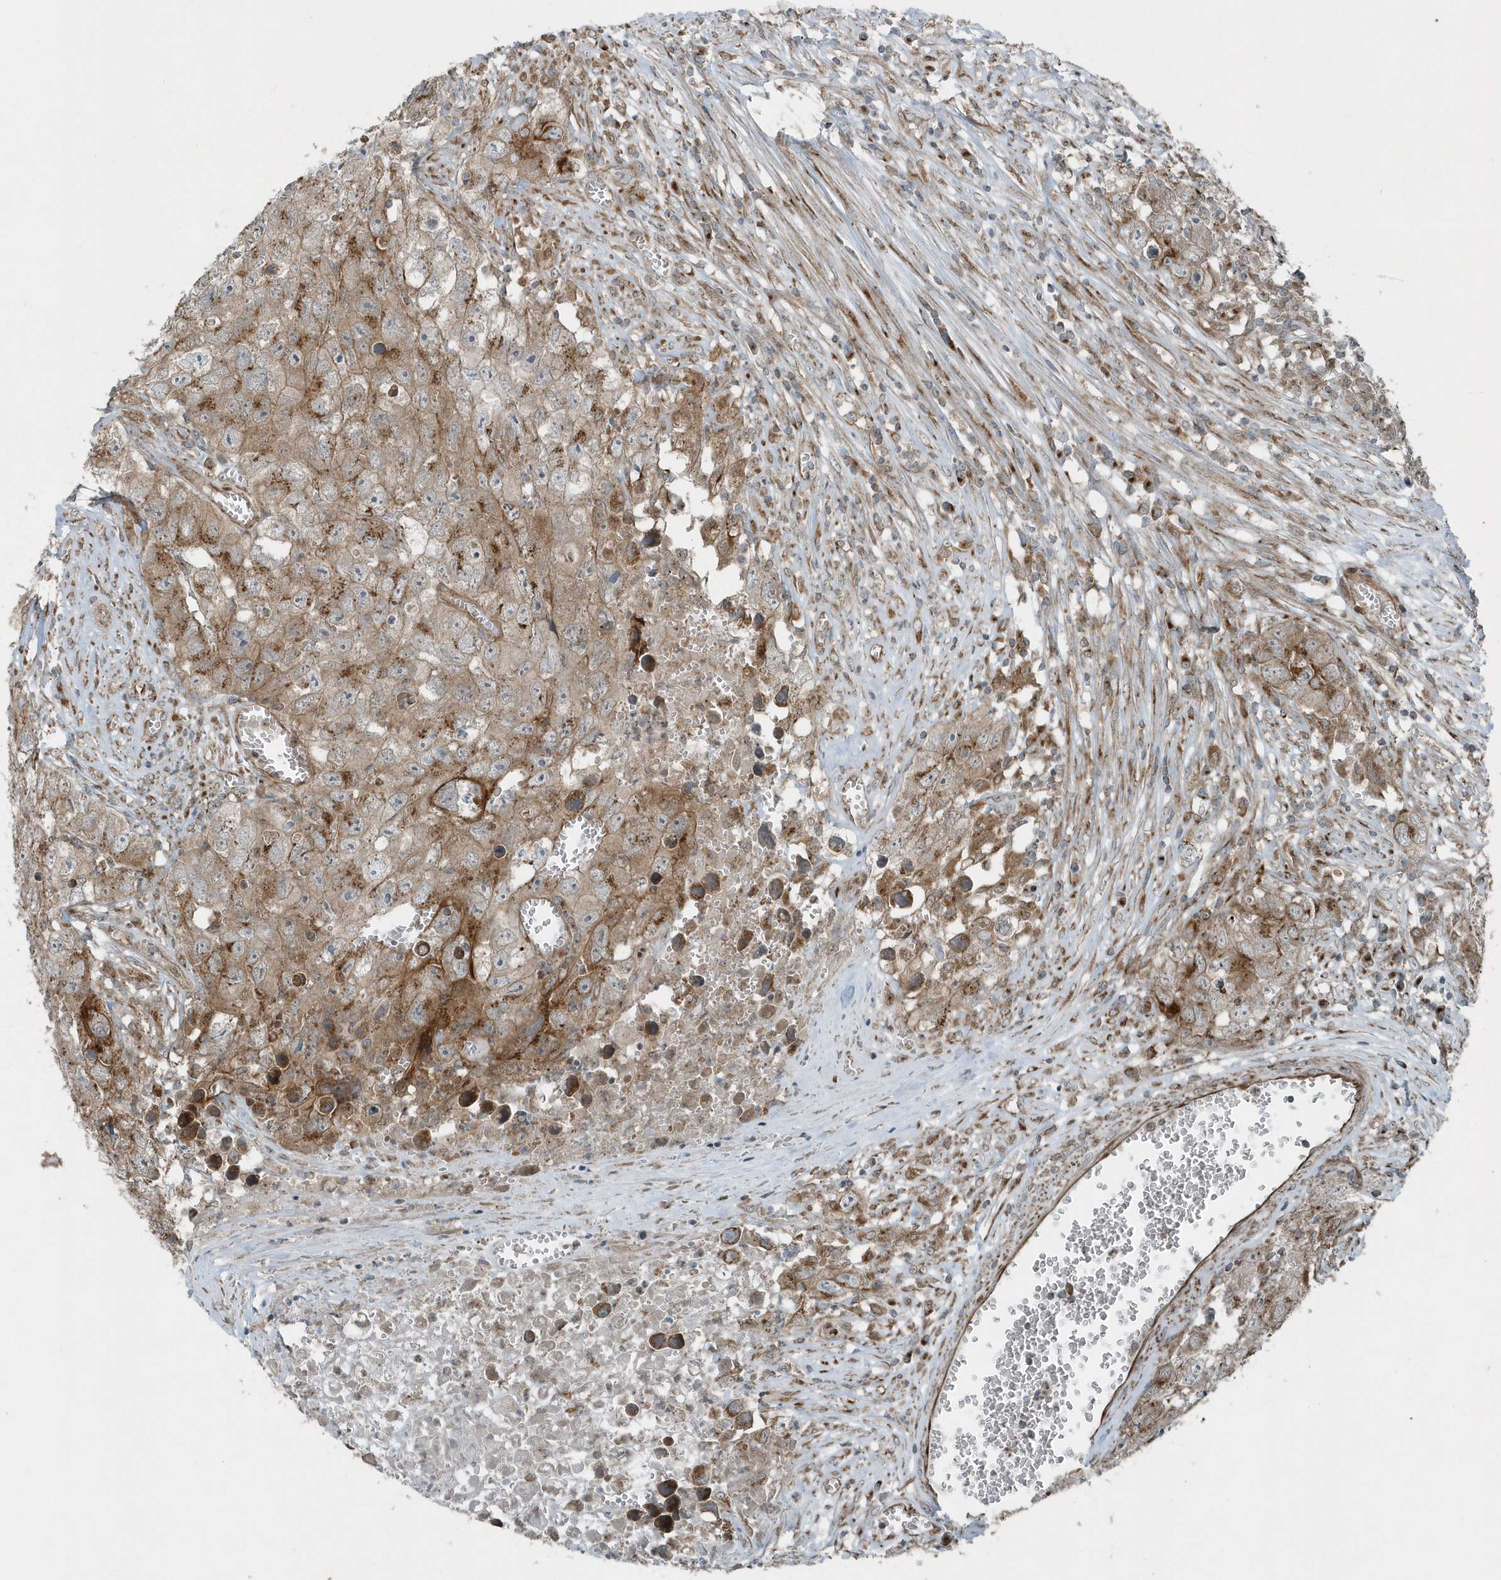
{"staining": {"intensity": "moderate", "quantity": "<25%", "location": "cytoplasmic/membranous"}, "tissue": "testis cancer", "cell_type": "Tumor cells", "image_type": "cancer", "snomed": [{"axis": "morphology", "description": "Seminoma, NOS"}, {"axis": "morphology", "description": "Carcinoma, Embryonal, NOS"}, {"axis": "topography", "description": "Testis"}], "caption": "This image exhibits immunohistochemistry (IHC) staining of seminoma (testis), with low moderate cytoplasmic/membranous staining in about <25% of tumor cells.", "gene": "GCC2", "patient": {"sex": "male", "age": 43}}